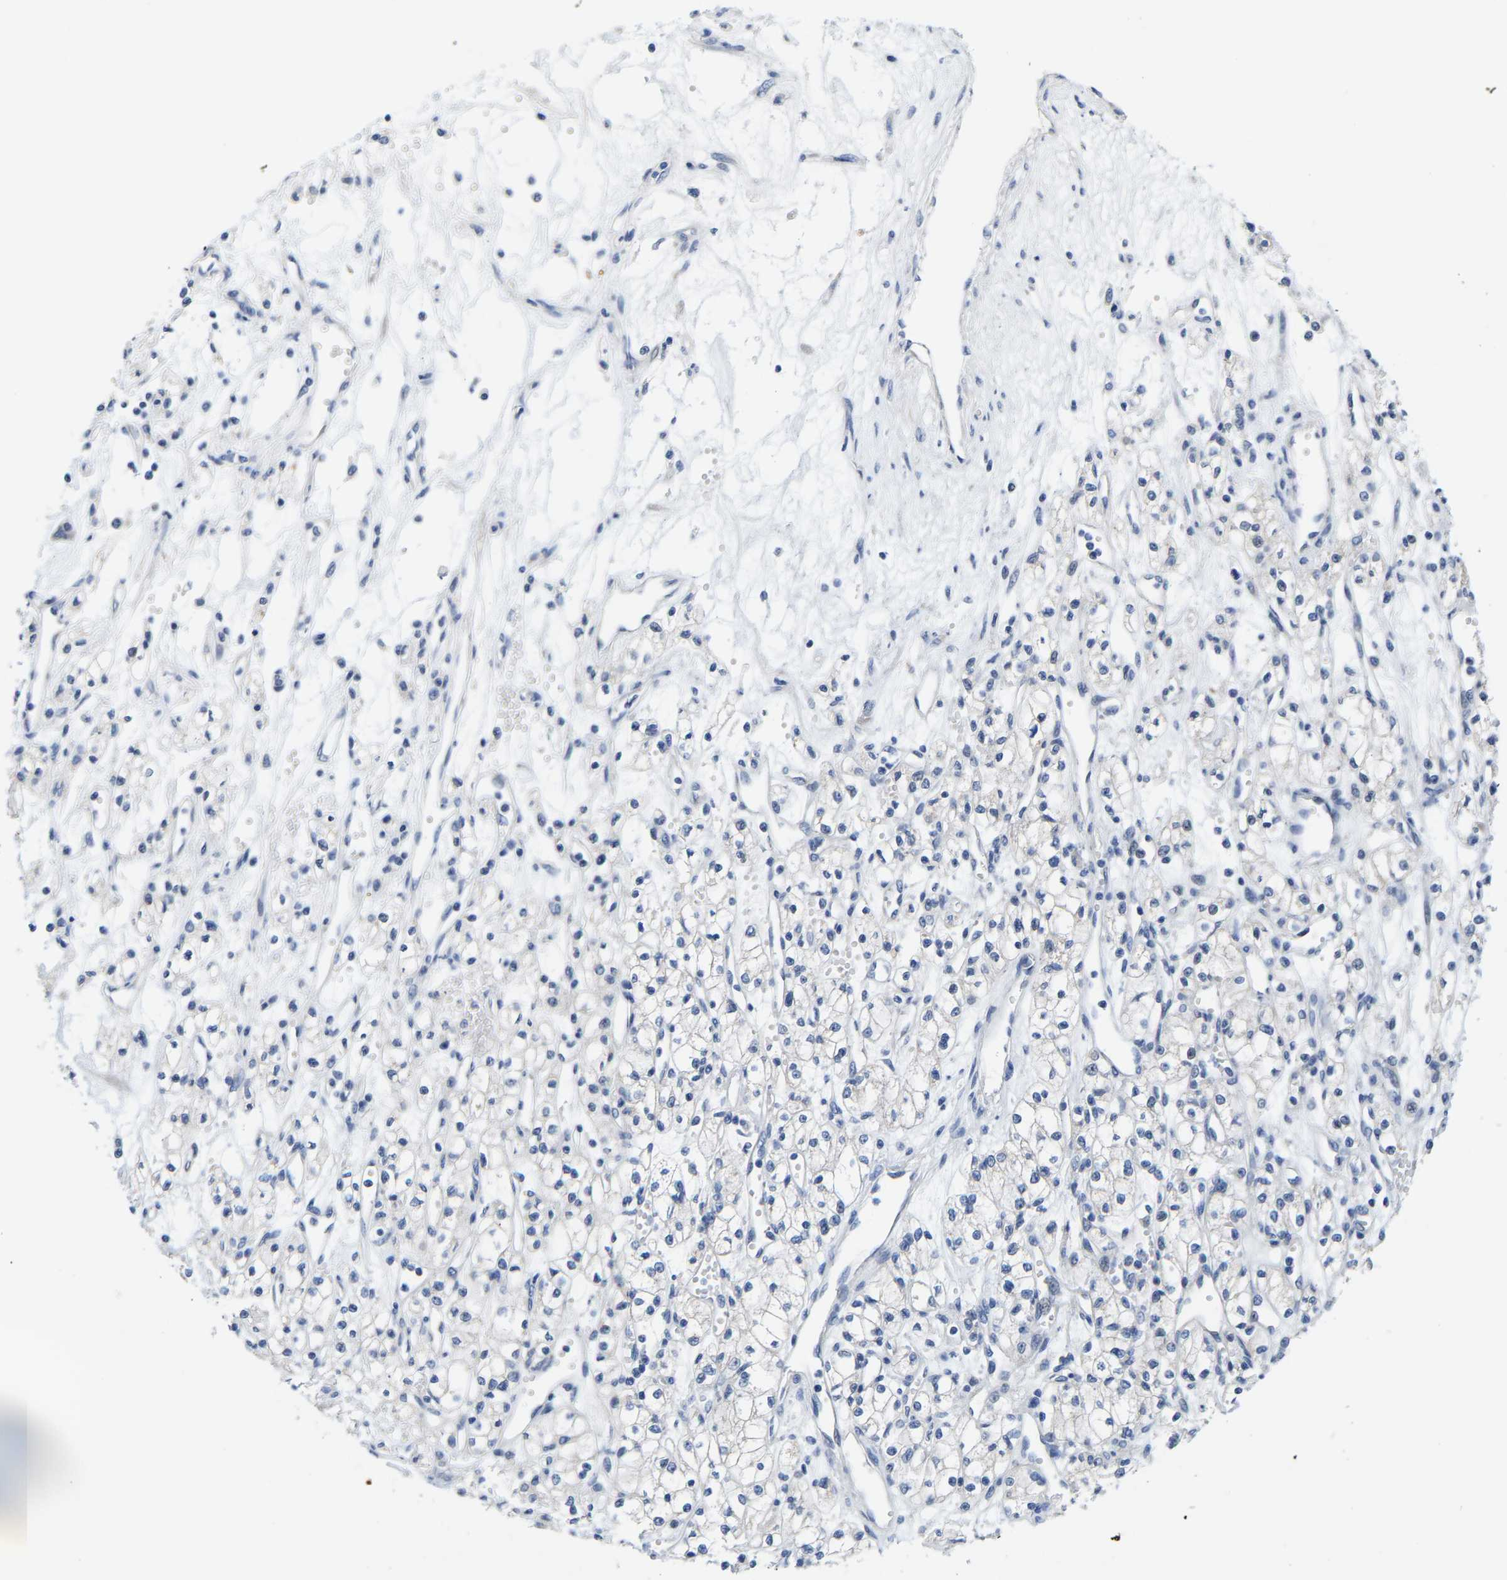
{"staining": {"intensity": "negative", "quantity": "none", "location": "none"}, "tissue": "renal cancer", "cell_type": "Tumor cells", "image_type": "cancer", "snomed": [{"axis": "morphology", "description": "Adenocarcinoma, NOS"}, {"axis": "topography", "description": "Kidney"}], "caption": "A high-resolution image shows immunohistochemistry staining of renal cancer, which shows no significant expression in tumor cells.", "gene": "KLHL1", "patient": {"sex": "male", "age": 59}}